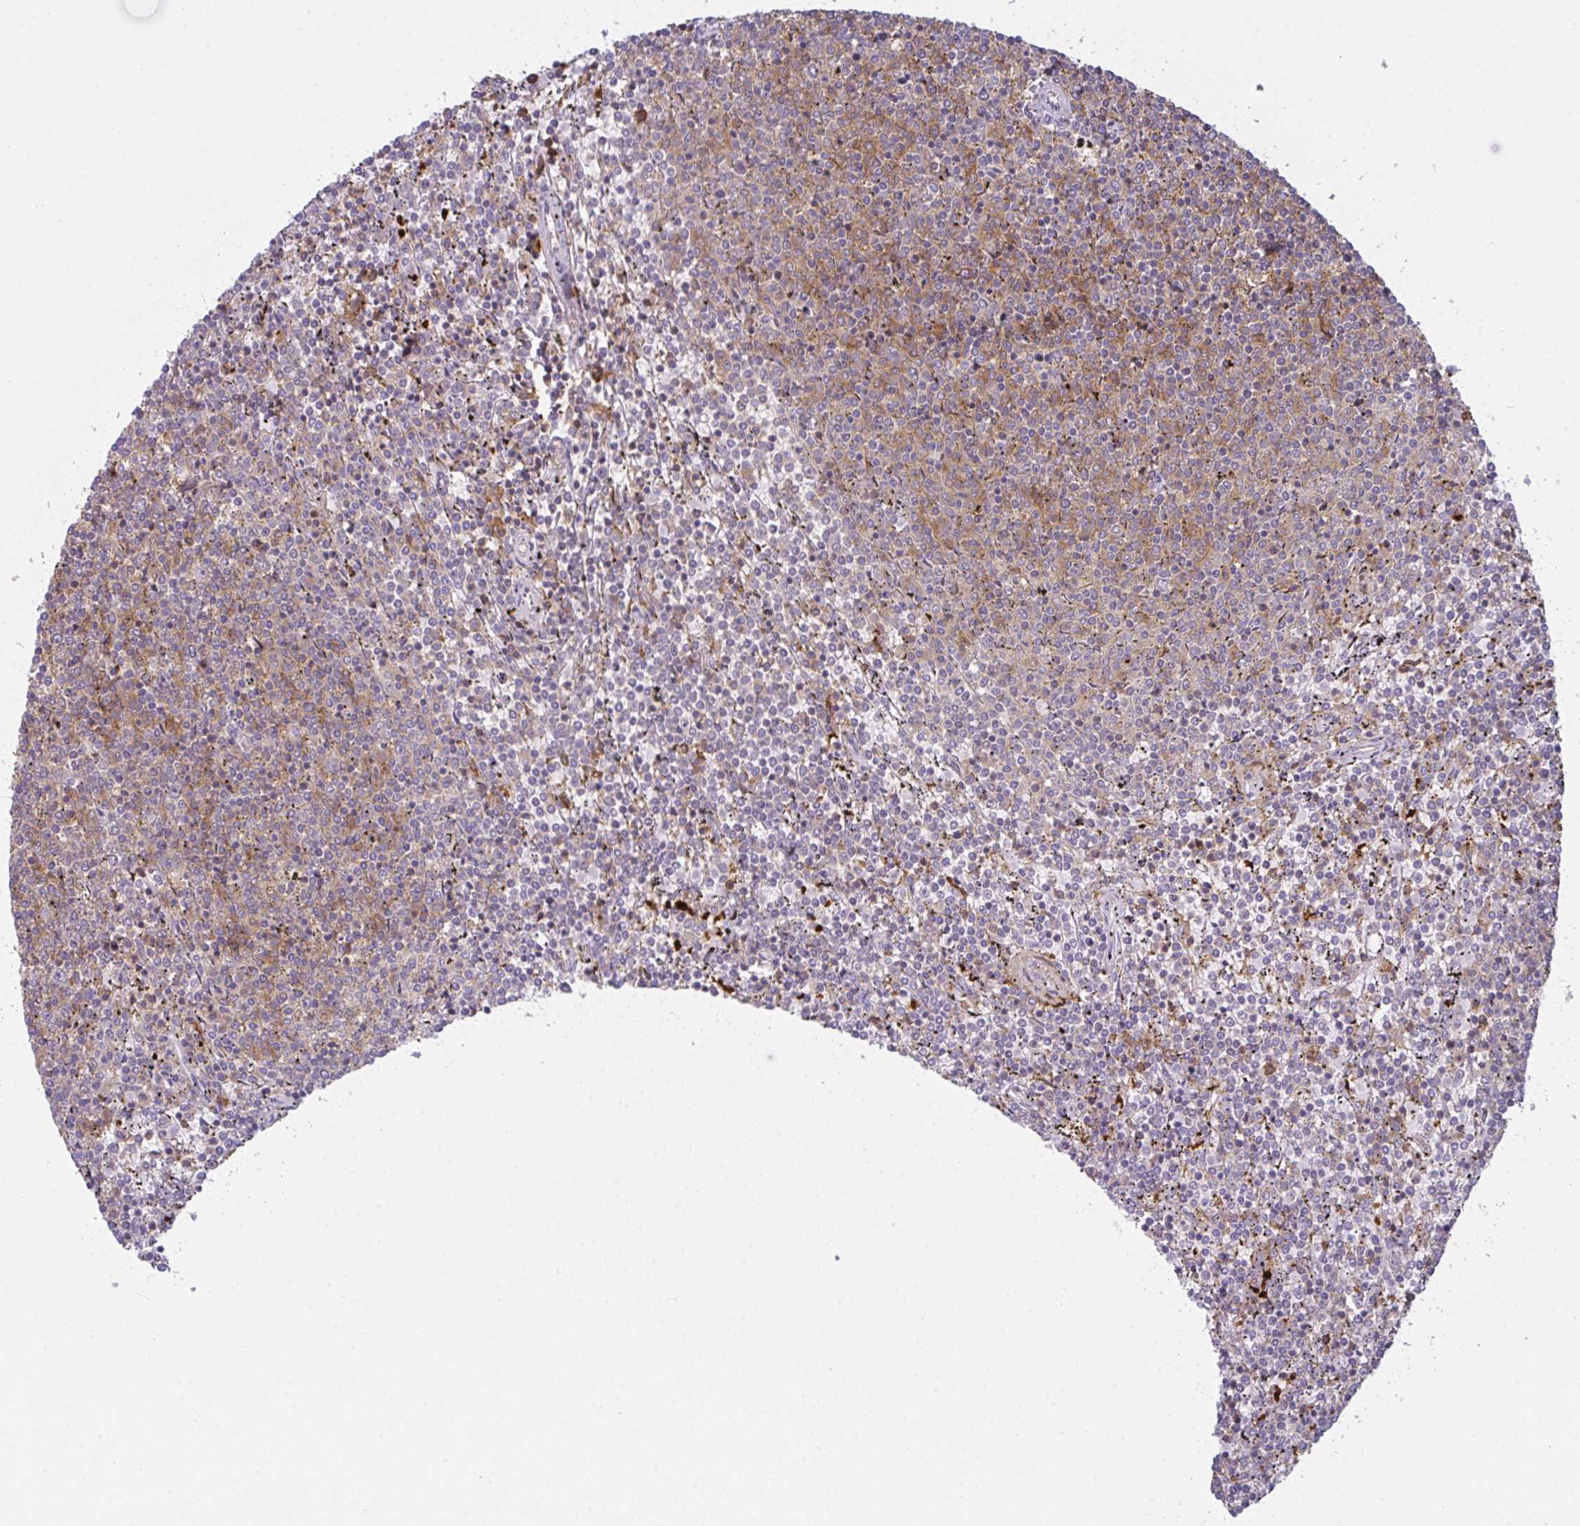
{"staining": {"intensity": "negative", "quantity": "none", "location": "none"}, "tissue": "lymphoma", "cell_type": "Tumor cells", "image_type": "cancer", "snomed": [{"axis": "morphology", "description": "Malignant lymphoma, non-Hodgkin's type, Low grade"}, {"axis": "topography", "description": "Spleen"}], "caption": "Tumor cells are negative for protein expression in human low-grade malignant lymphoma, non-Hodgkin's type. (Stains: DAB (3,3'-diaminobenzidine) immunohistochemistry (IHC) with hematoxylin counter stain, Microscopy: brightfield microscopy at high magnification).", "gene": "CD80", "patient": {"sex": "female", "age": 50}}